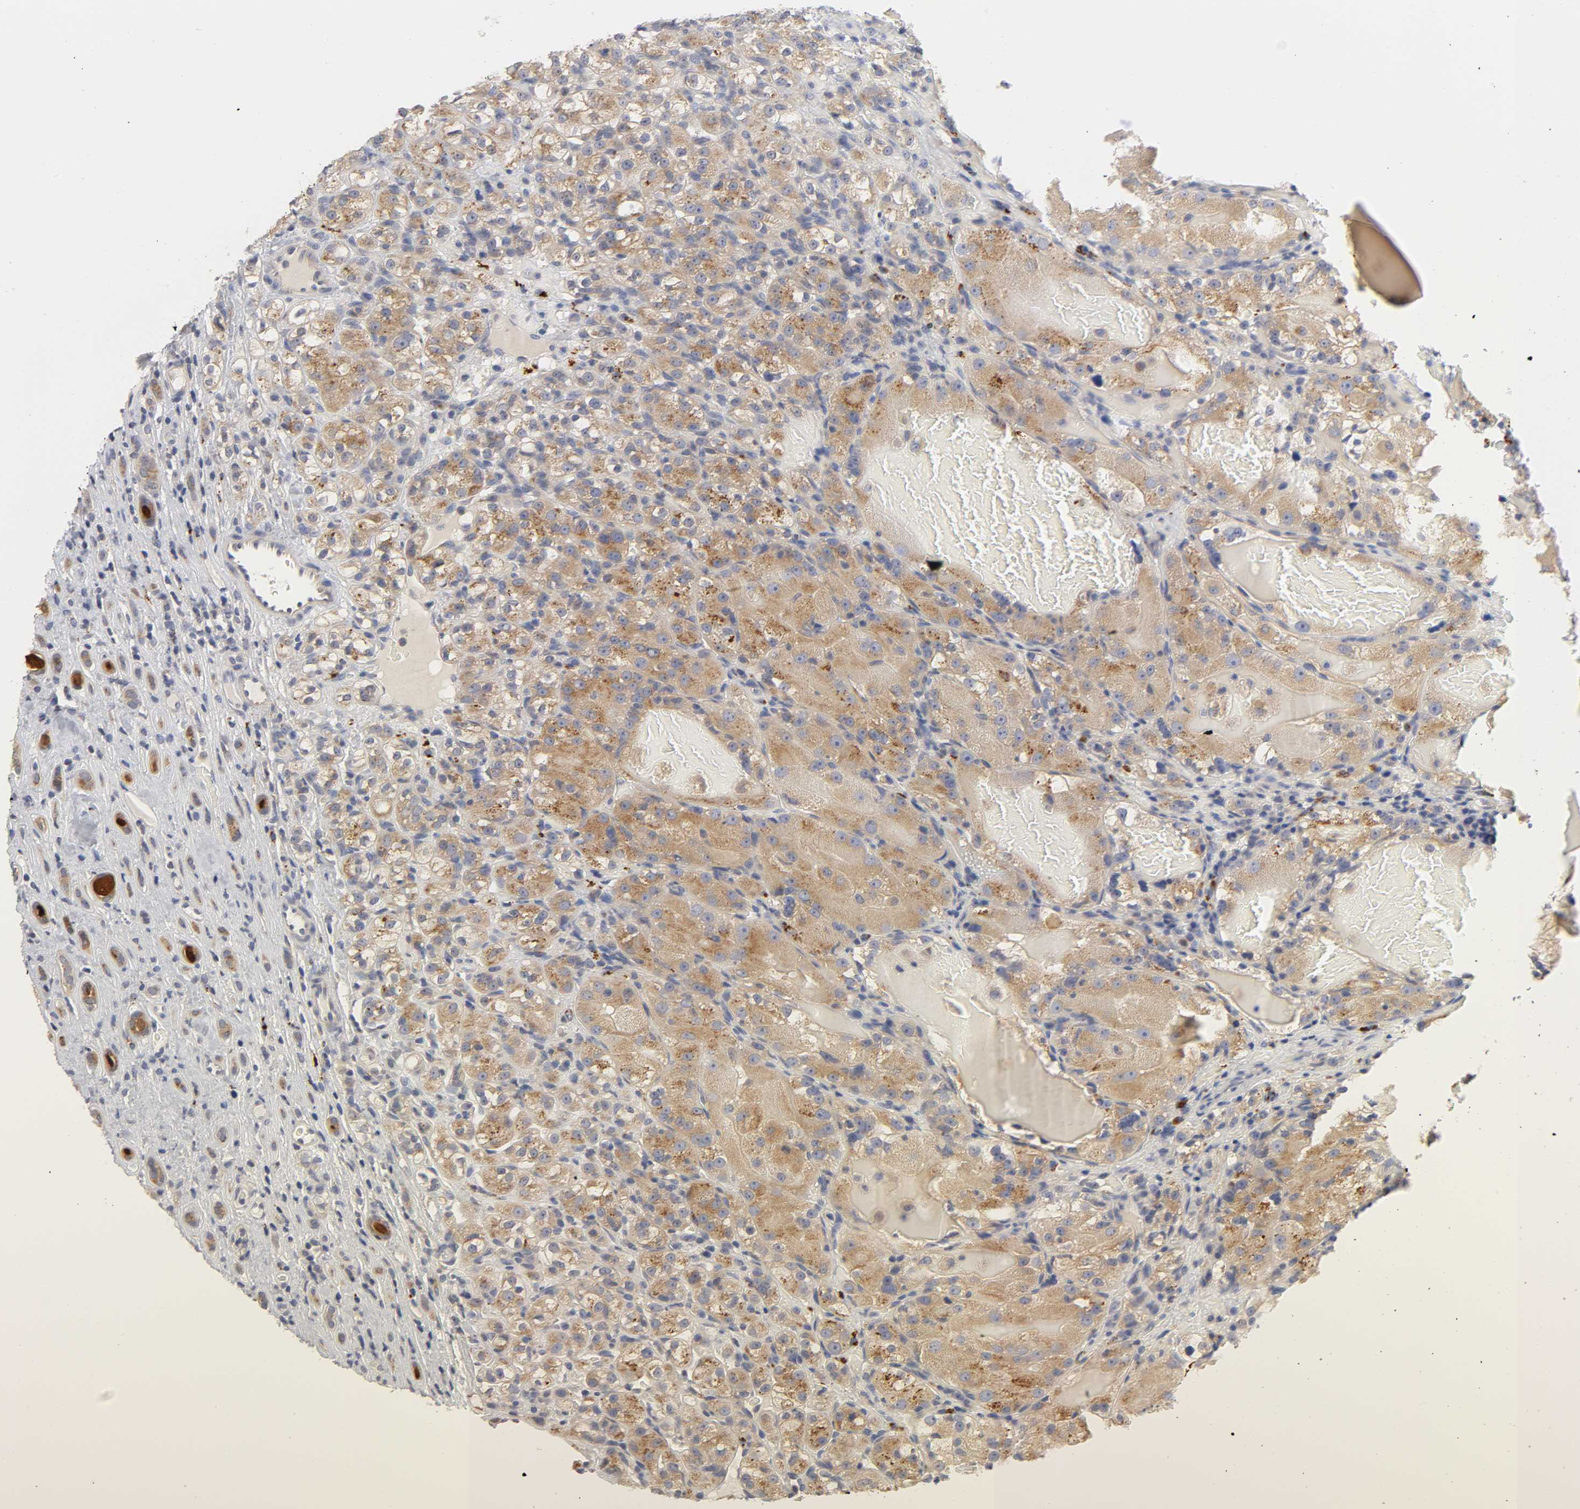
{"staining": {"intensity": "moderate", "quantity": ">75%", "location": "cytoplasmic/membranous"}, "tissue": "renal cancer", "cell_type": "Tumor cells", "image_type": "cancer", "snomed": [{"axis": "morphology", "description": "Normal tissue, NOS"}, {"axis": "morphology", "description": "Adenocarcinoma, NOS"}, {"axis": "topography", "description": "Kidney"}], "caption": "Adenocarcinoma (renal) stained for a protein displays moderate cytoplasmic/membranous positivity in tumor cells.", "gene": "C17orf75", "patient": {"sex": "male", "age": 61}}